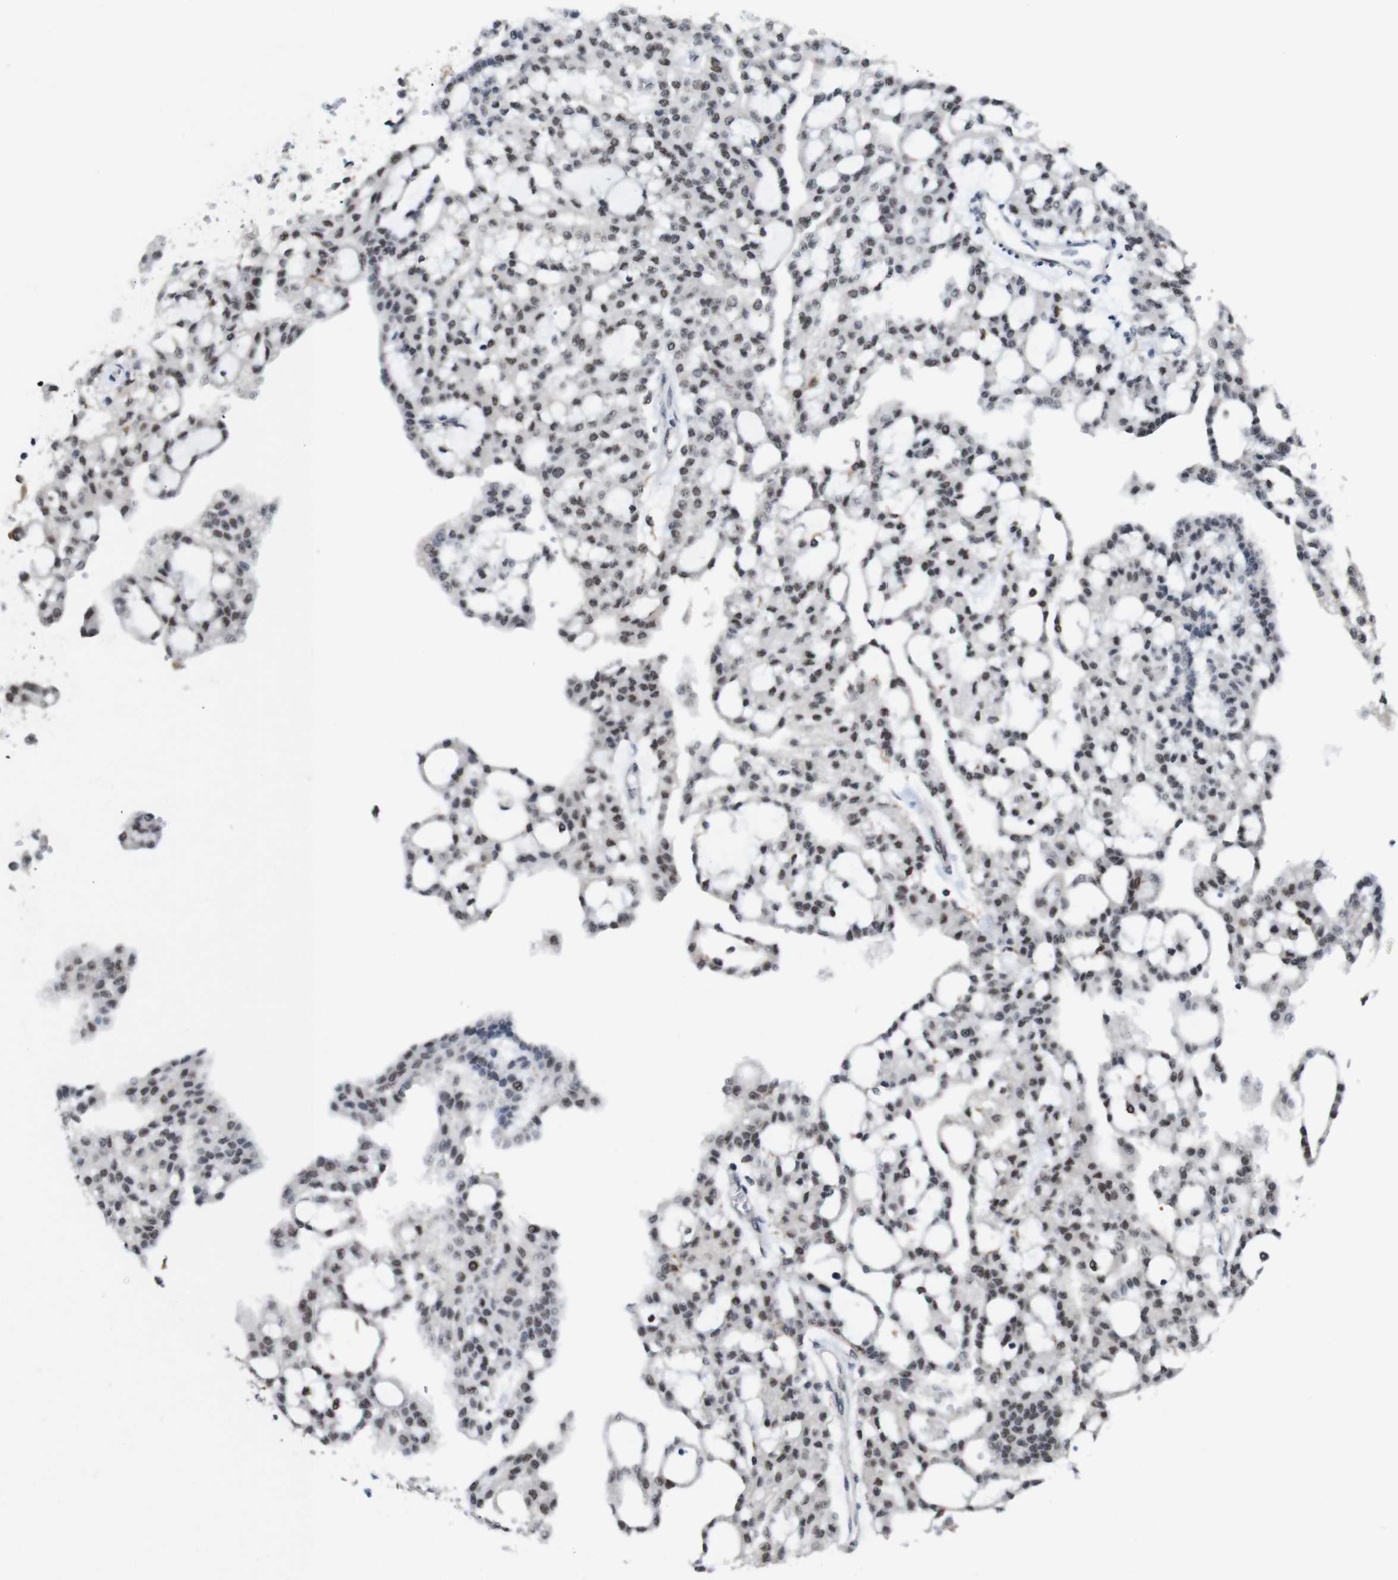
{"staining": {"intensity": "weak", "quantity": ">75%", "location": "nuclear"}, "tissue": "renal cancer", "cell_type": "Tumor cells", "image_type": "cancer", "snomed": [{"axis": "morphology", "description": "Adenocarcinoma, NOS"}, {"axis": "topography", "description": "Kidney"}], "caption": "Weak nuclear staining for a protein is identified in about >75% of tumor cells of renal cancer (adenocarcinoma) using immunohistochemistry.", "gene": "PNMA8A", "patient": {"sex": "male", "age": 63}}